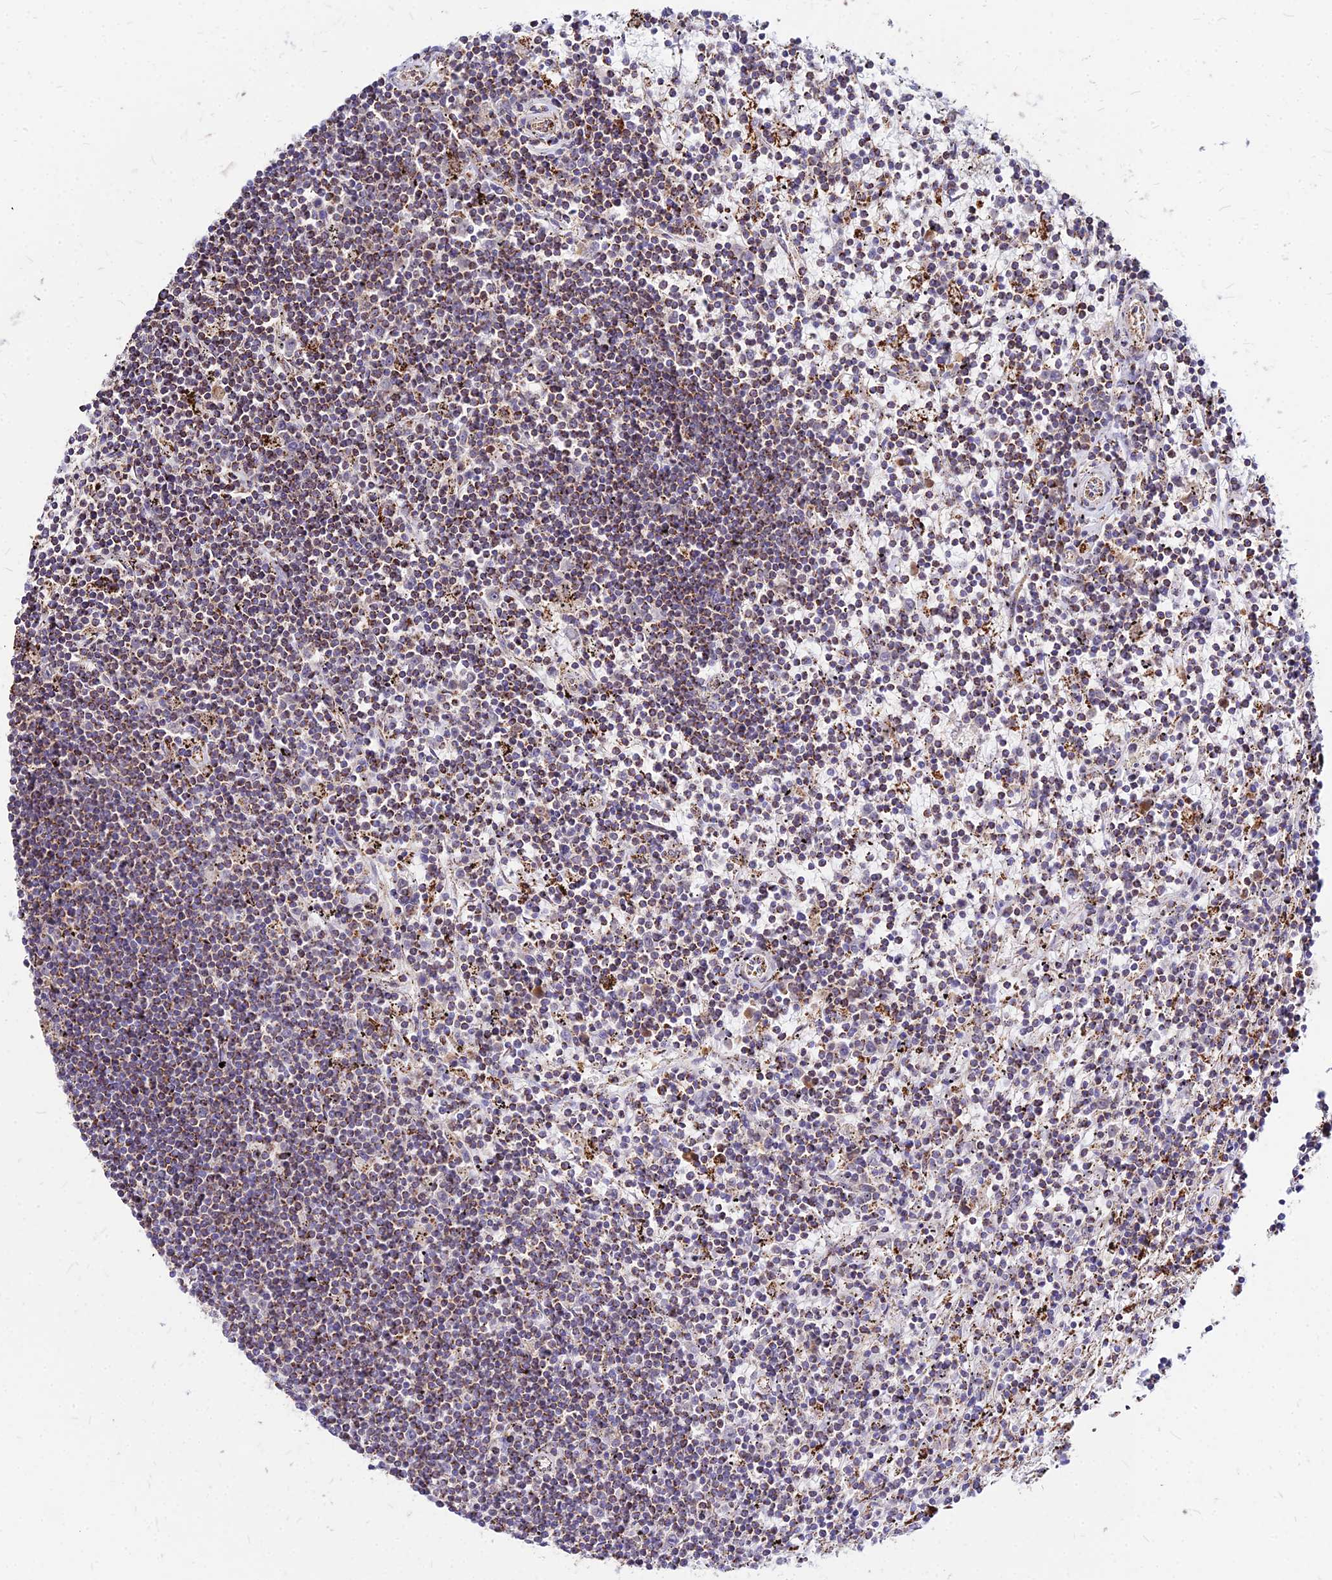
{"staining": {"intensity": "moderate", "quantity": ">75%", "location": "cytoplasmic/membranous"}, "tissue": "lymphoma", "cell_type": "Tumor cells", "image_type": "cancer", "snomed": [{"axis": "morphology", "description": "Malignant lymphoma, non-Hodgkin's type, Low grade"}, {"axis": "topography", "description": "Spleen"}], "caption": "This is an image of IHC staining of malignant lymphoma, non-Hodgkin's type (low-grade), which shows moderate expression in the cytoplasmic/membranous of tumor cells.", "gene": "DLD", "patient": {"sex": "male", "age": 76}}